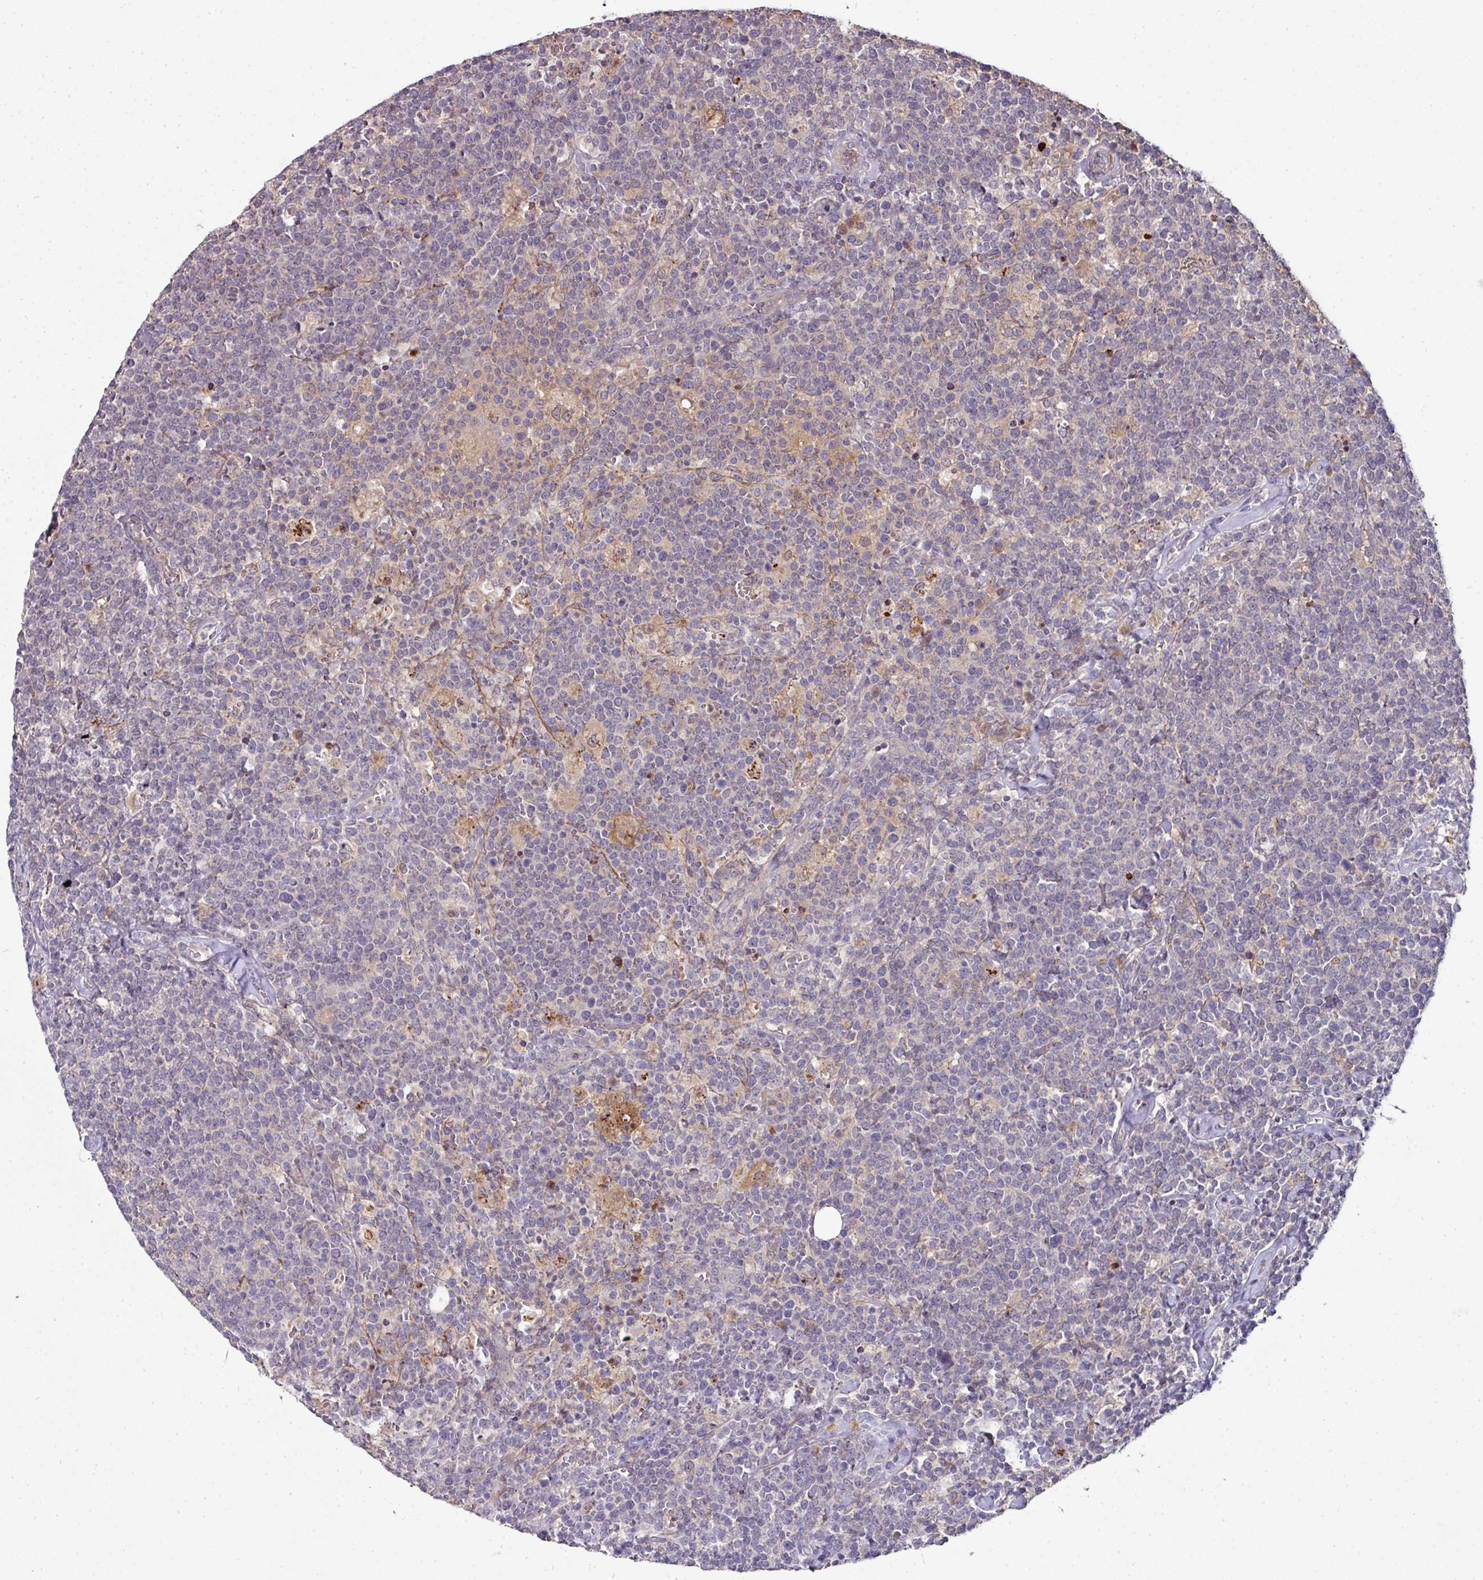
{"staining": {"intensity": "negative", "quantity": "none", "location": "none"}, "tissue": "lymphoma", "cell_type": "Tumor cells", "image_type": "cancer", "snomed": [{"axis": "morphology", "description": "Malignant lymphoma, non-Hodgkin's type, High grade"}, {"axis": "topography", "description": "Lymph node"}], "caption": "The immunohistochemistry (IHC) micrograph has no significant expression in tumor cells of lymphoma tissue.", "gene": "CTDSP2", "patient": {"sex": "male", "age": 61}}